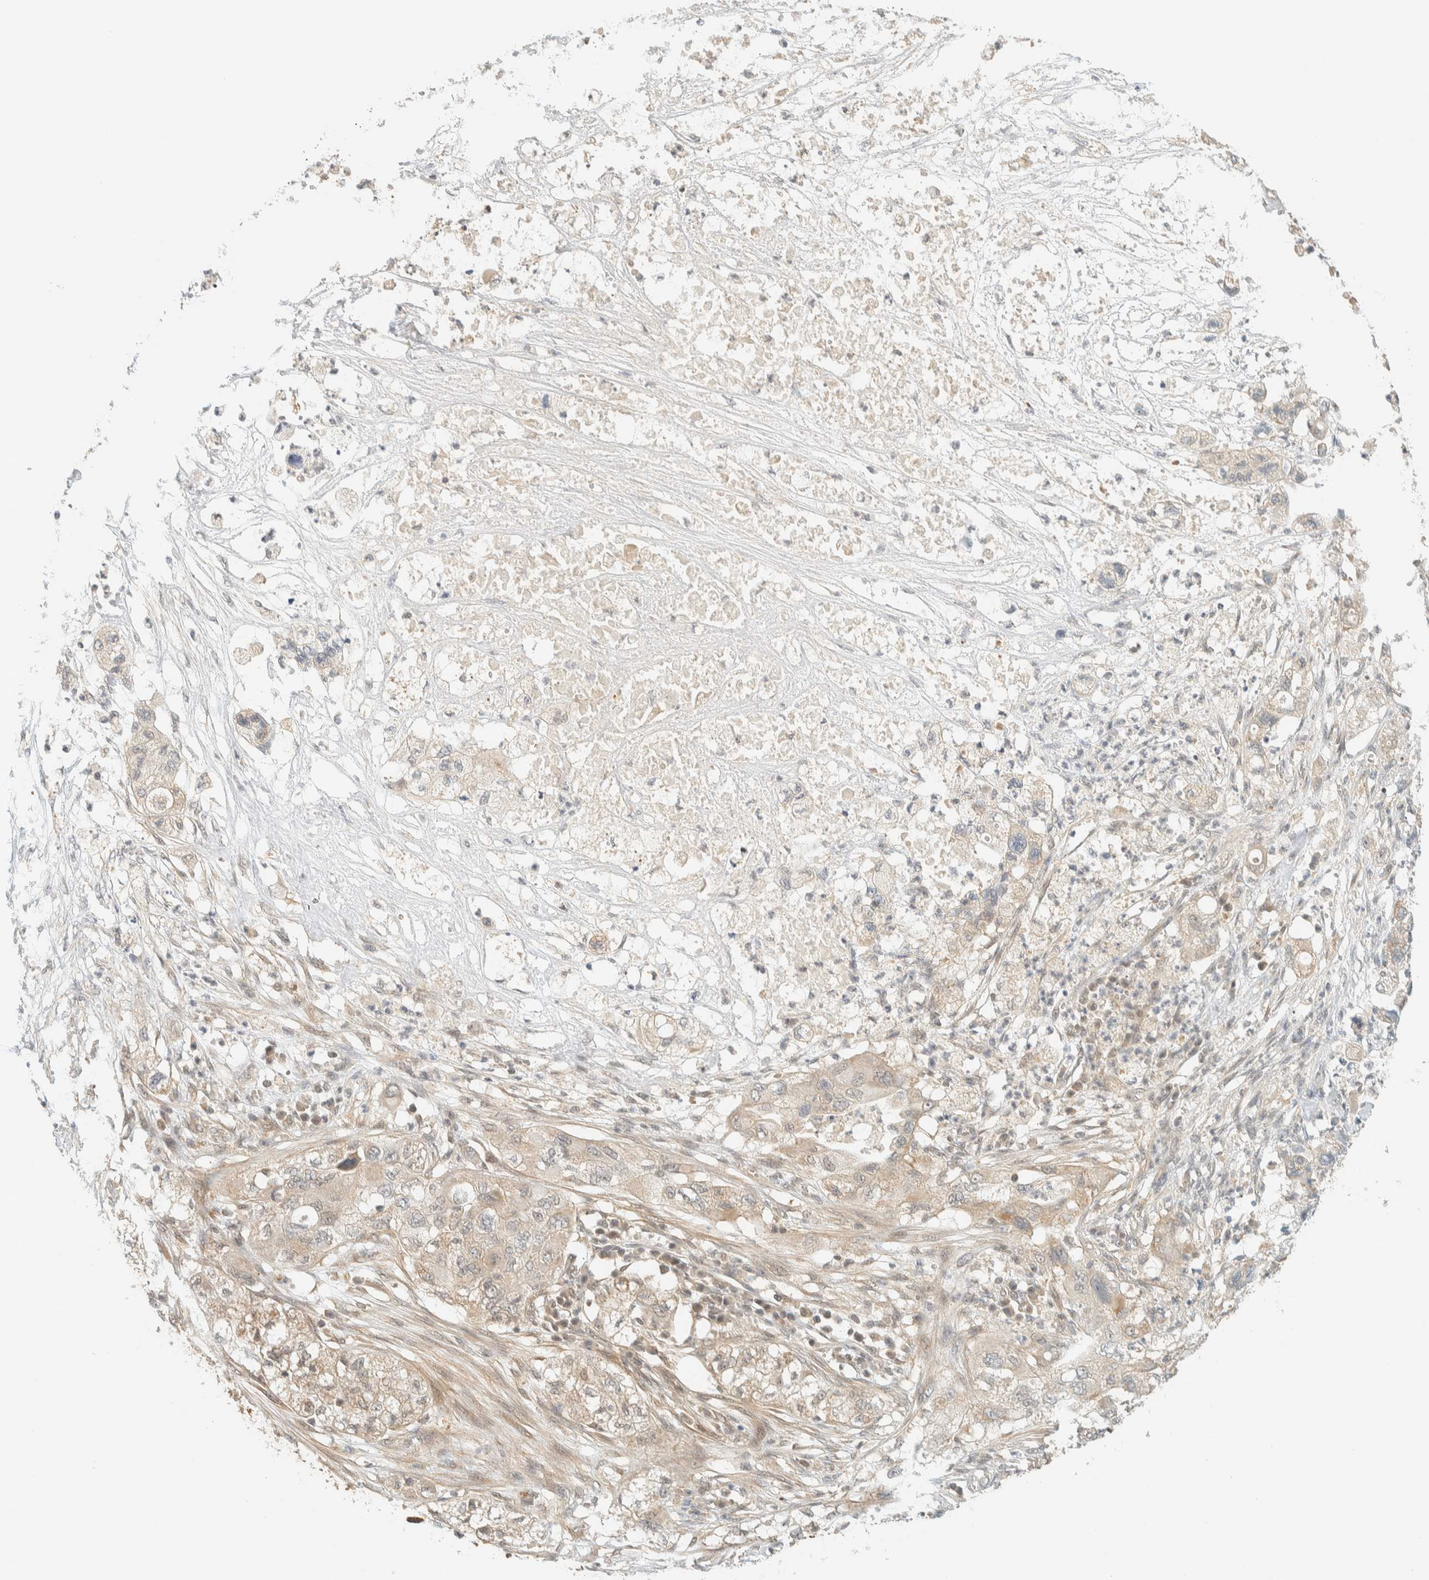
{"staining": {"intensity": "weak", "quantity": ">75%", "location": "cytoplasmic/membranous"}, "tissue": "pancreatic cancer", "cell_type": "Tumor cells", "image_type": "cancer", "snomed": [{"axis": "morphology", "description": "Adenocarcinoma, NOS"}, {"axis": "topography", "description": "Pancreas"}], "caption": "This is an image of immunohistochemistry (IHC) staining of pancreatic cancer, which shows weak expression in the cytoplasmic/membranous of tumor cells.", "gene": "KIFAP3", "patient": {"sex": "female", "age": 78}}